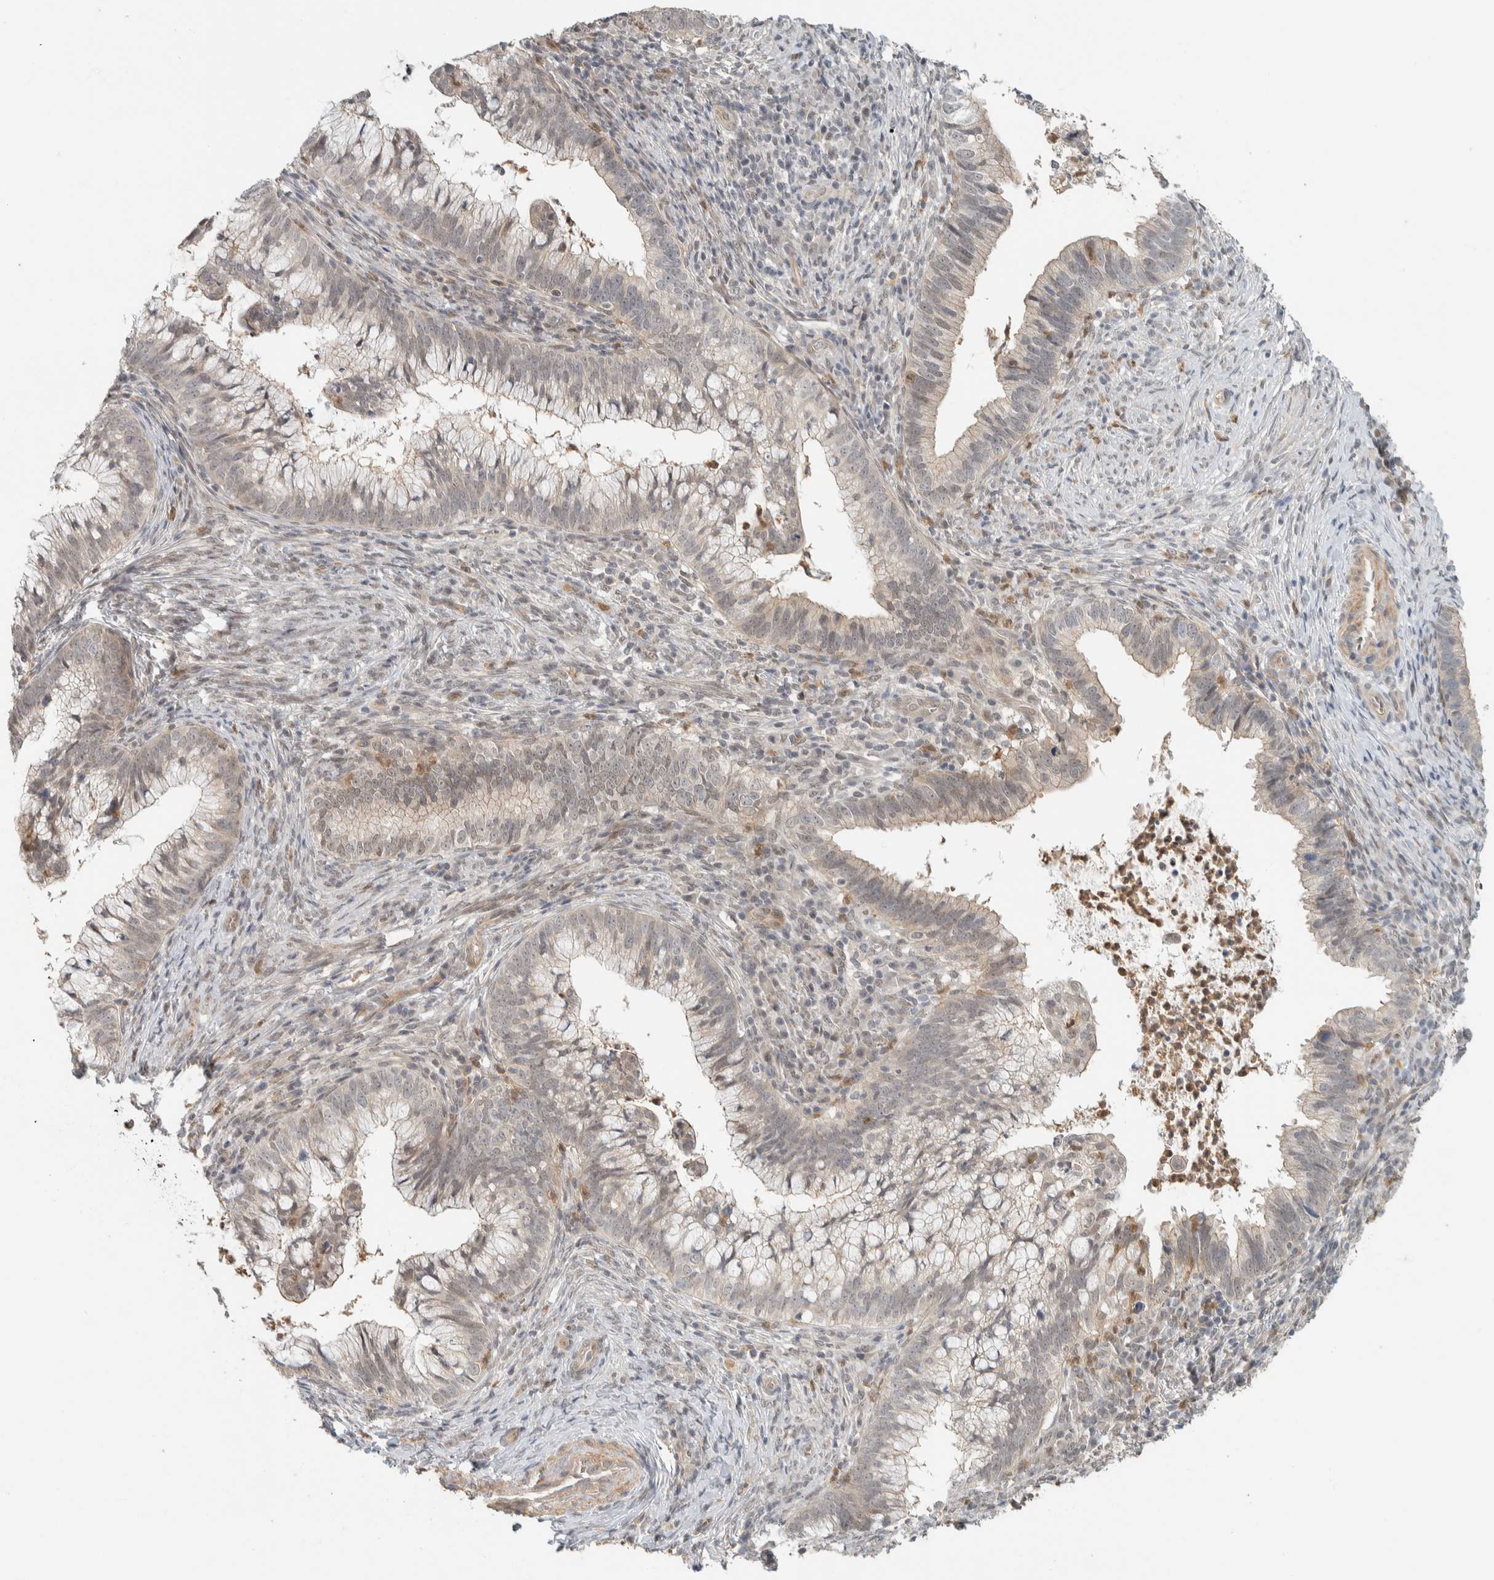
{"staining": {"intensity": "weak", "quantity": "<25%", "location": "cytoplasmic/membranous,nuclear"}, "tissue": "cervical cancer", "cell_type": "Tumor cells", "image_type": "cancer", "snomed": [{"axis": "morphology", "description": "Adenocarcinoma, NOS"}, {"axis": "topography", "description": "Cervix"}], "caption": "Tumor cells are negative for brown protein staining in cervical cancer.", "gene": "ZBTB2", "patient": {"sex": "female", "age": 36}}